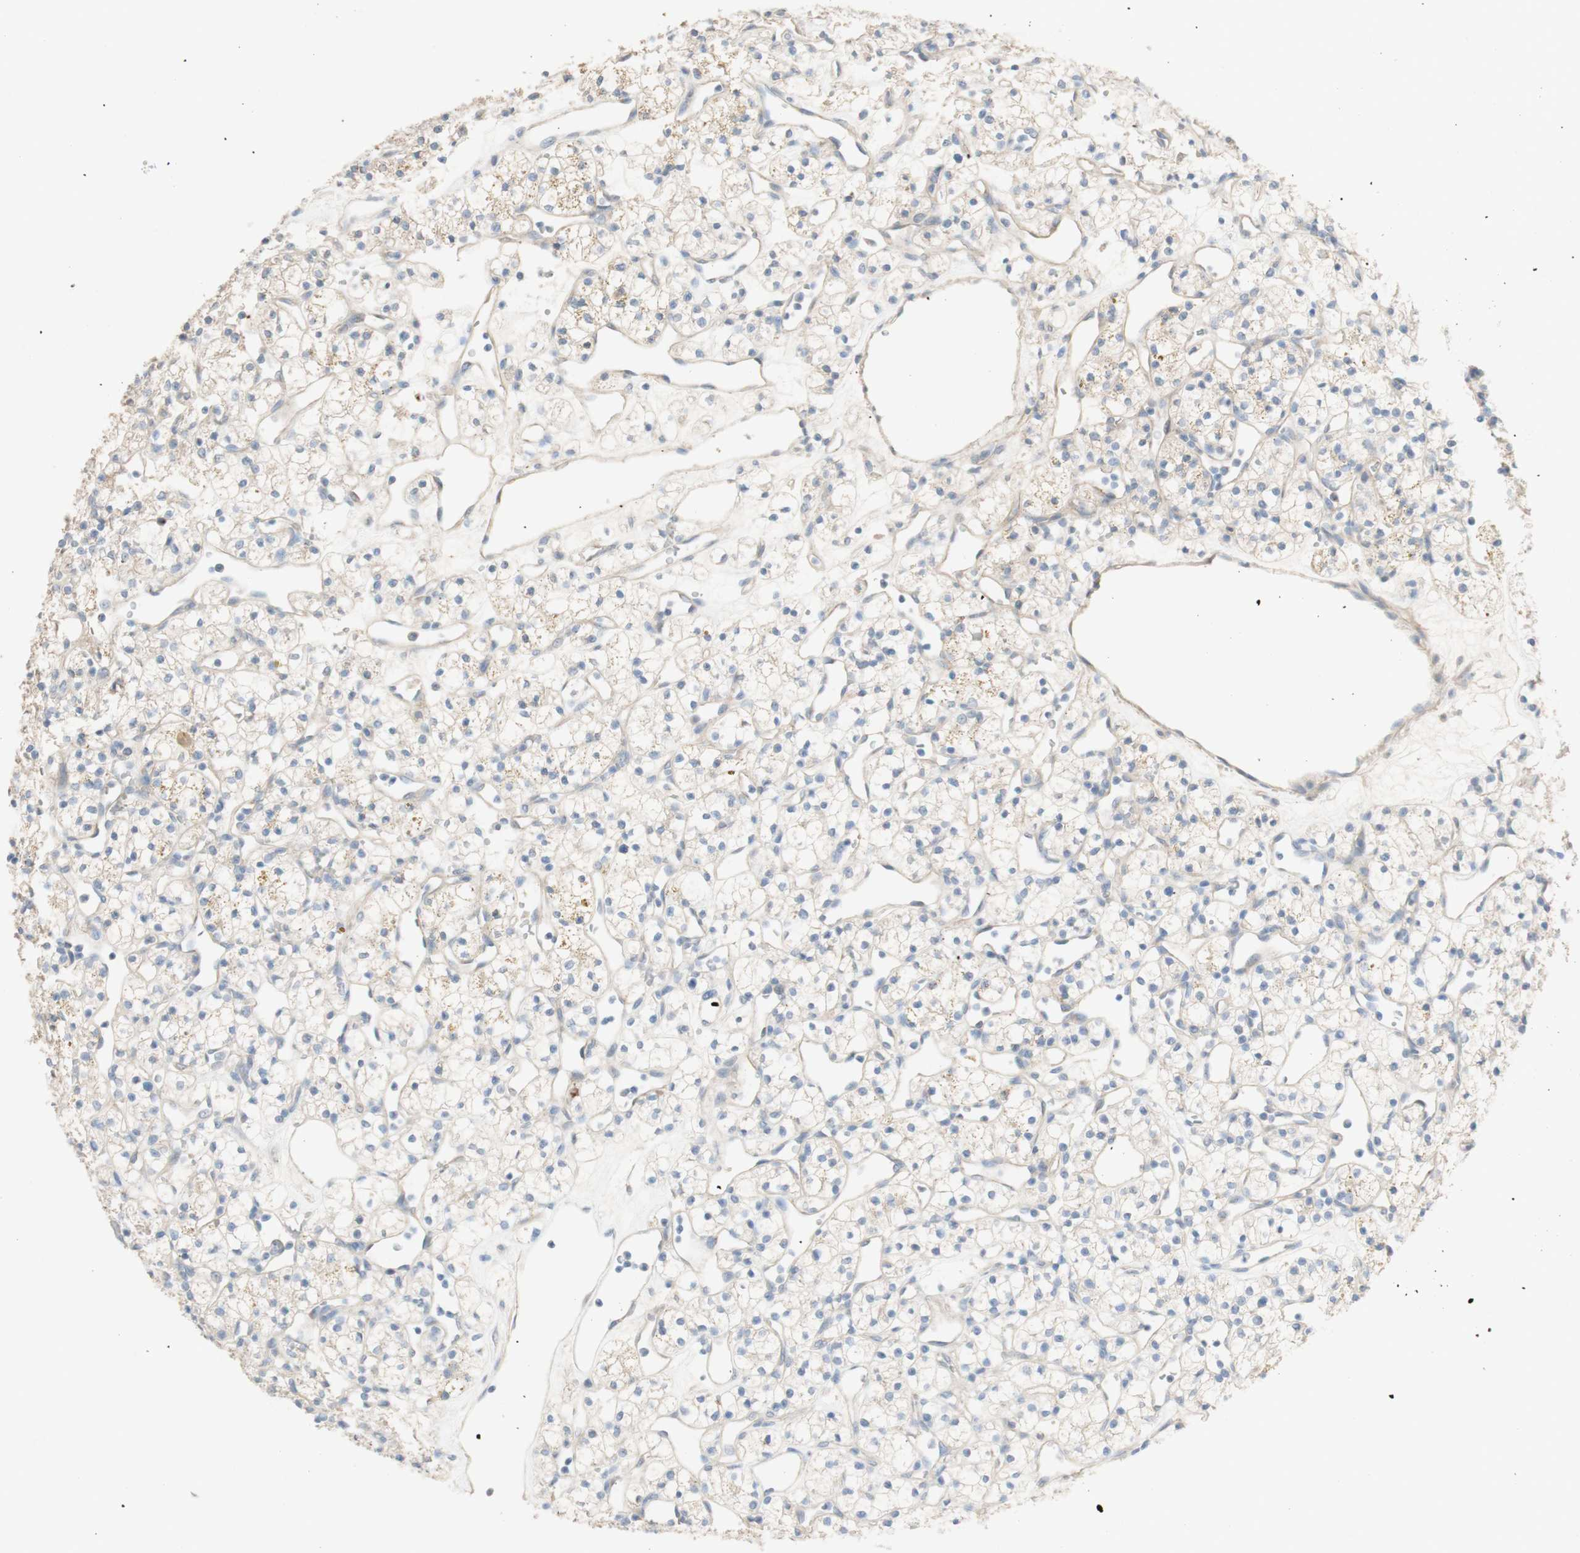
{"staining": {"intensity": "weak", "quantity": "<25%", "location": "cytoplasmic/membranous"}, "tissue": "renal cancer", "cell_type": "Tumor cells", "image_type": "cancer", "snomed": [{"axis": "morphology", "description": "Adenocarcinoma, NOS"}, {"axis": "topography", "description": "Kidney"}], "caption": "A micrograph of human renal adenocarcinoma is negative for staining in tumor cells.", "gene": "MANEA", "patient": {"sex": "female", "age": 60}}